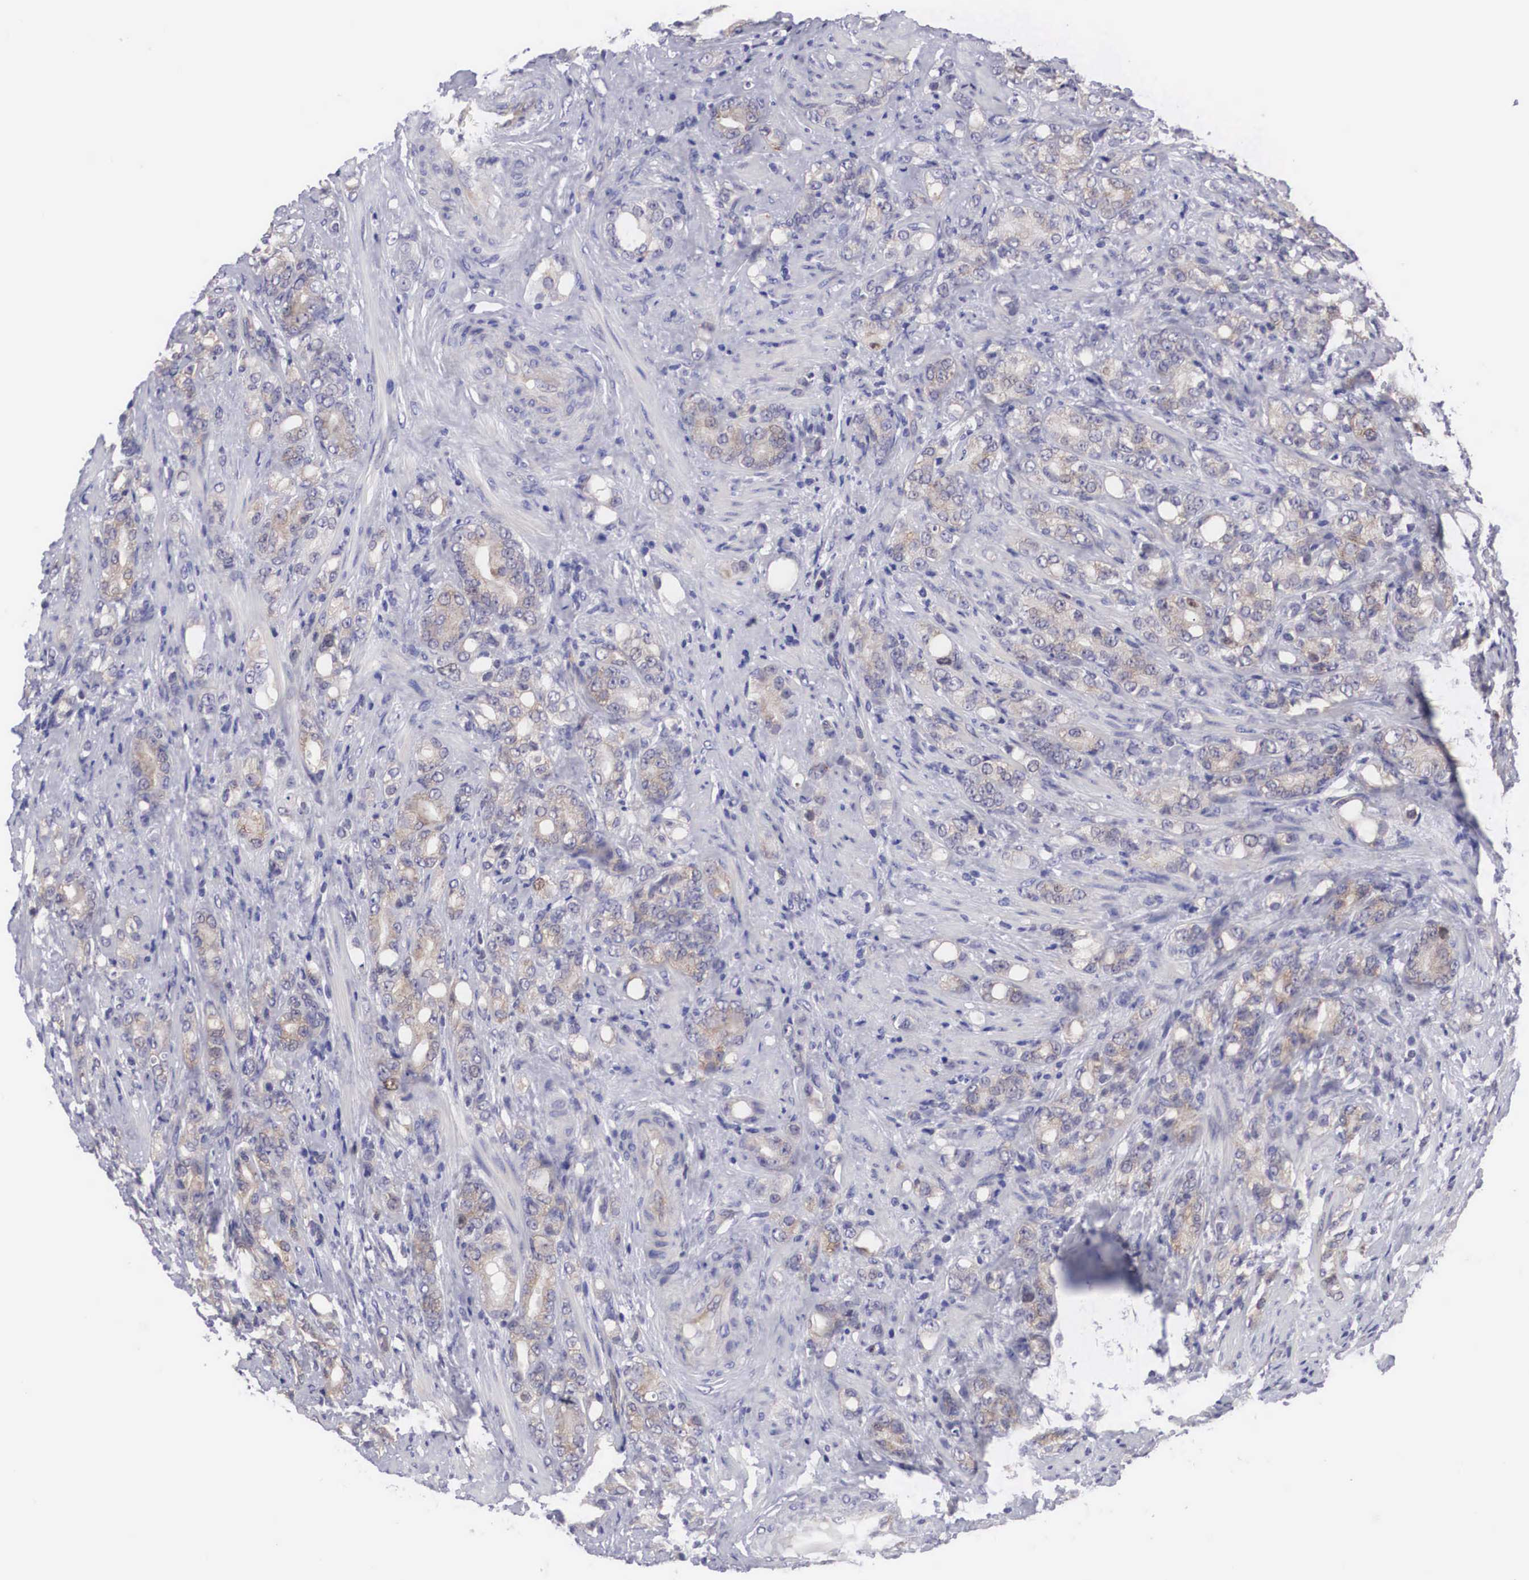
{"staining": {"intensity": "weak", "quantity": "25%-75%", "location": "cytoplasmic/membranous"}, "tissue": "prostate cancer", "cell_type": "Tumor cells", "image_type": "cancer", "snomed": [{"axis": "morphology", "description": "Adenocarcinoma, Medium grade"}, {"axis": "topography", "description": "Prostate"}], "caption": "This photomicrograph demonstrates immunohistochemistry staining of prostate cancer (medium-grade adenocarcinoma), with low weak cytoplasmic/membranous staining in approximately 25%-75% of tumor cells.", "gene": "MAST4", "patient": {"sex": "male", "age": 59}}